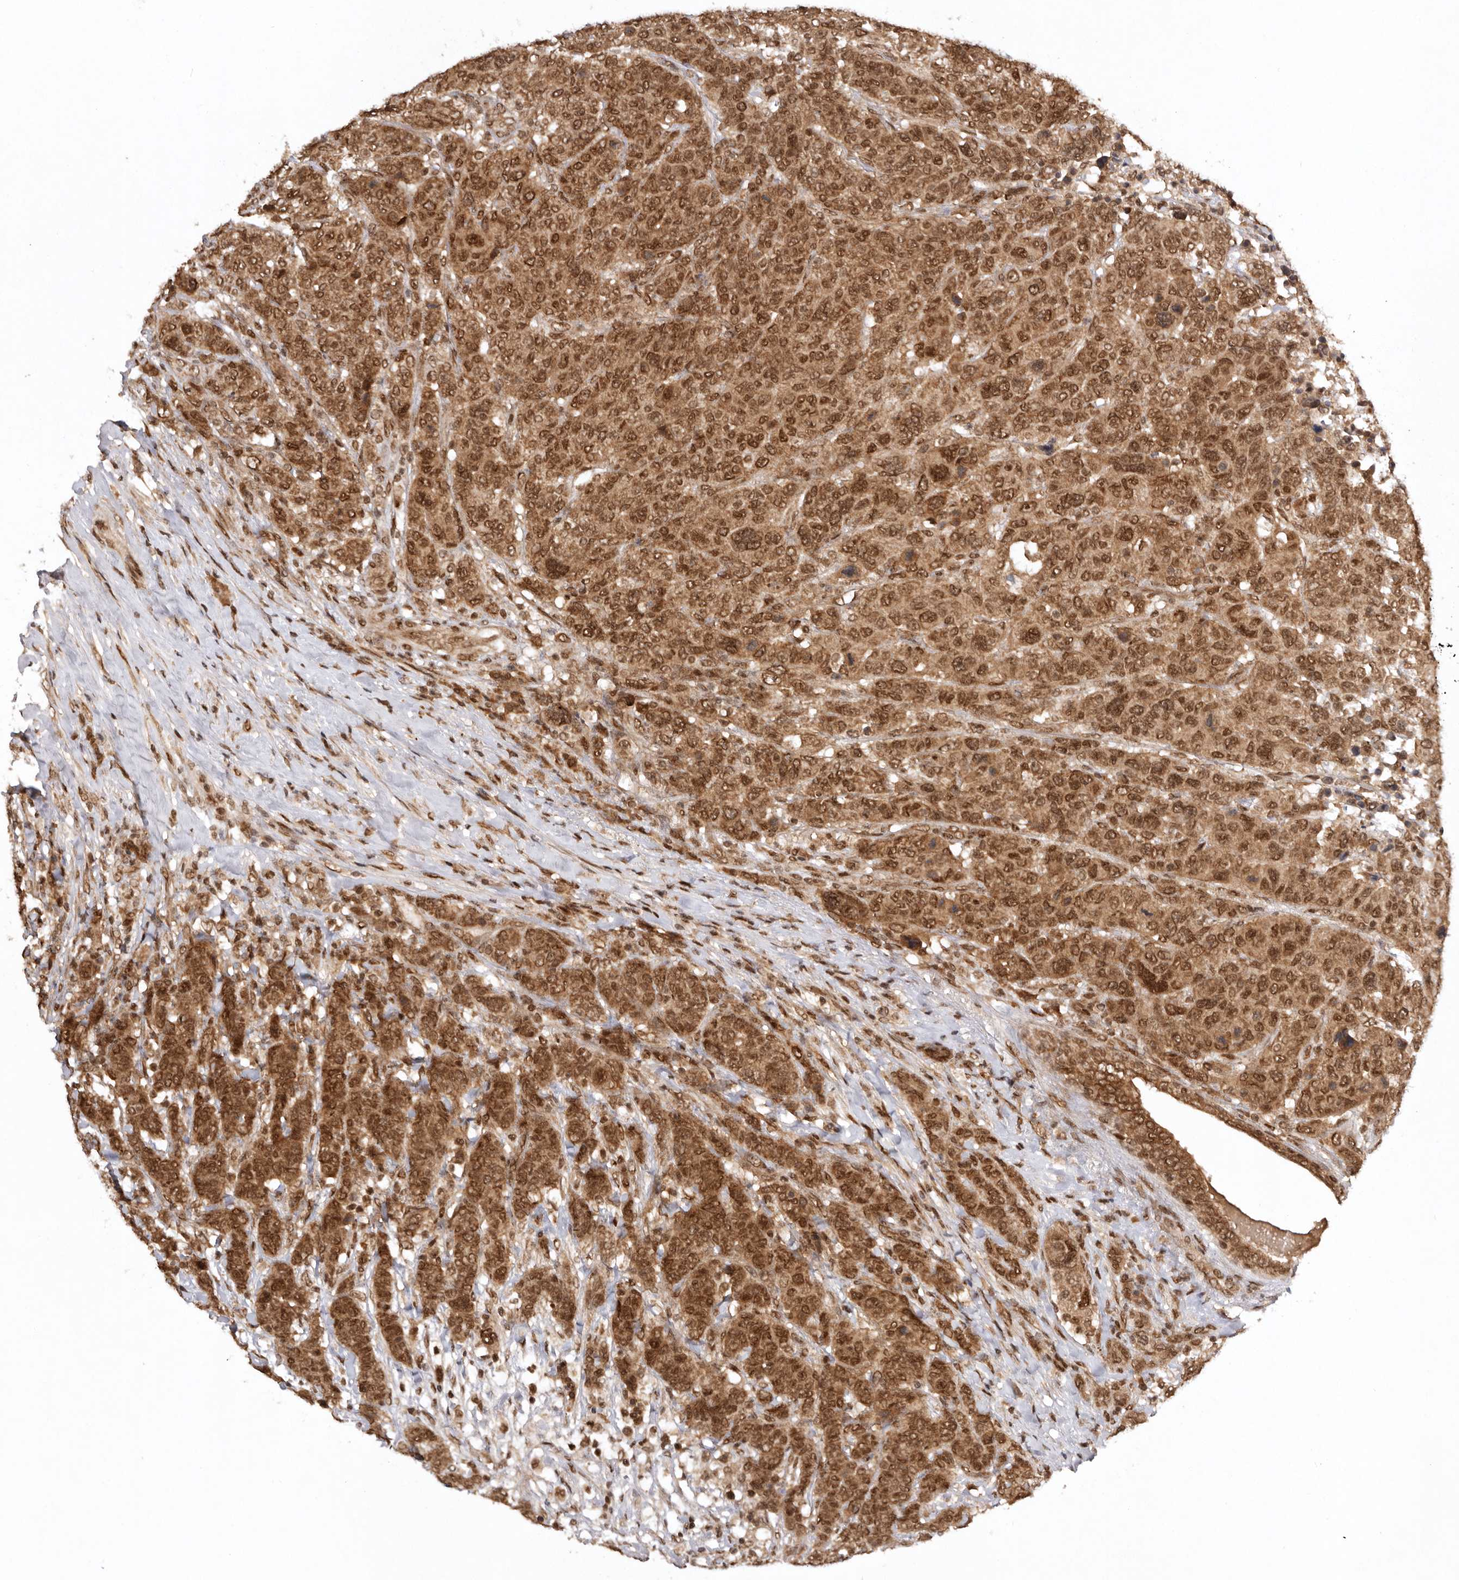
{"staining": {"intensity": "strong", "quantity": ">75%", "location": "cytoplasmic/membranous,nuclear"}, "tissue": "breast cancer", "cell_type": "Tumor cells", "image_type": "cancer", "snomed": [{"axis": "morphology", "description": "Duct carcinoma"}, {"axis": "topography", "description": "Breast"}], "caption": "A histopathology image showing strong cytoplasmic/membranous and nuclear positivity in about >75% of tumor cells in invasive ductal carcinoma (breast), as visualized by brown immunohistochemical staining.", "gene": "TARS2", "patient": {"sex": "female", "age": 37}}